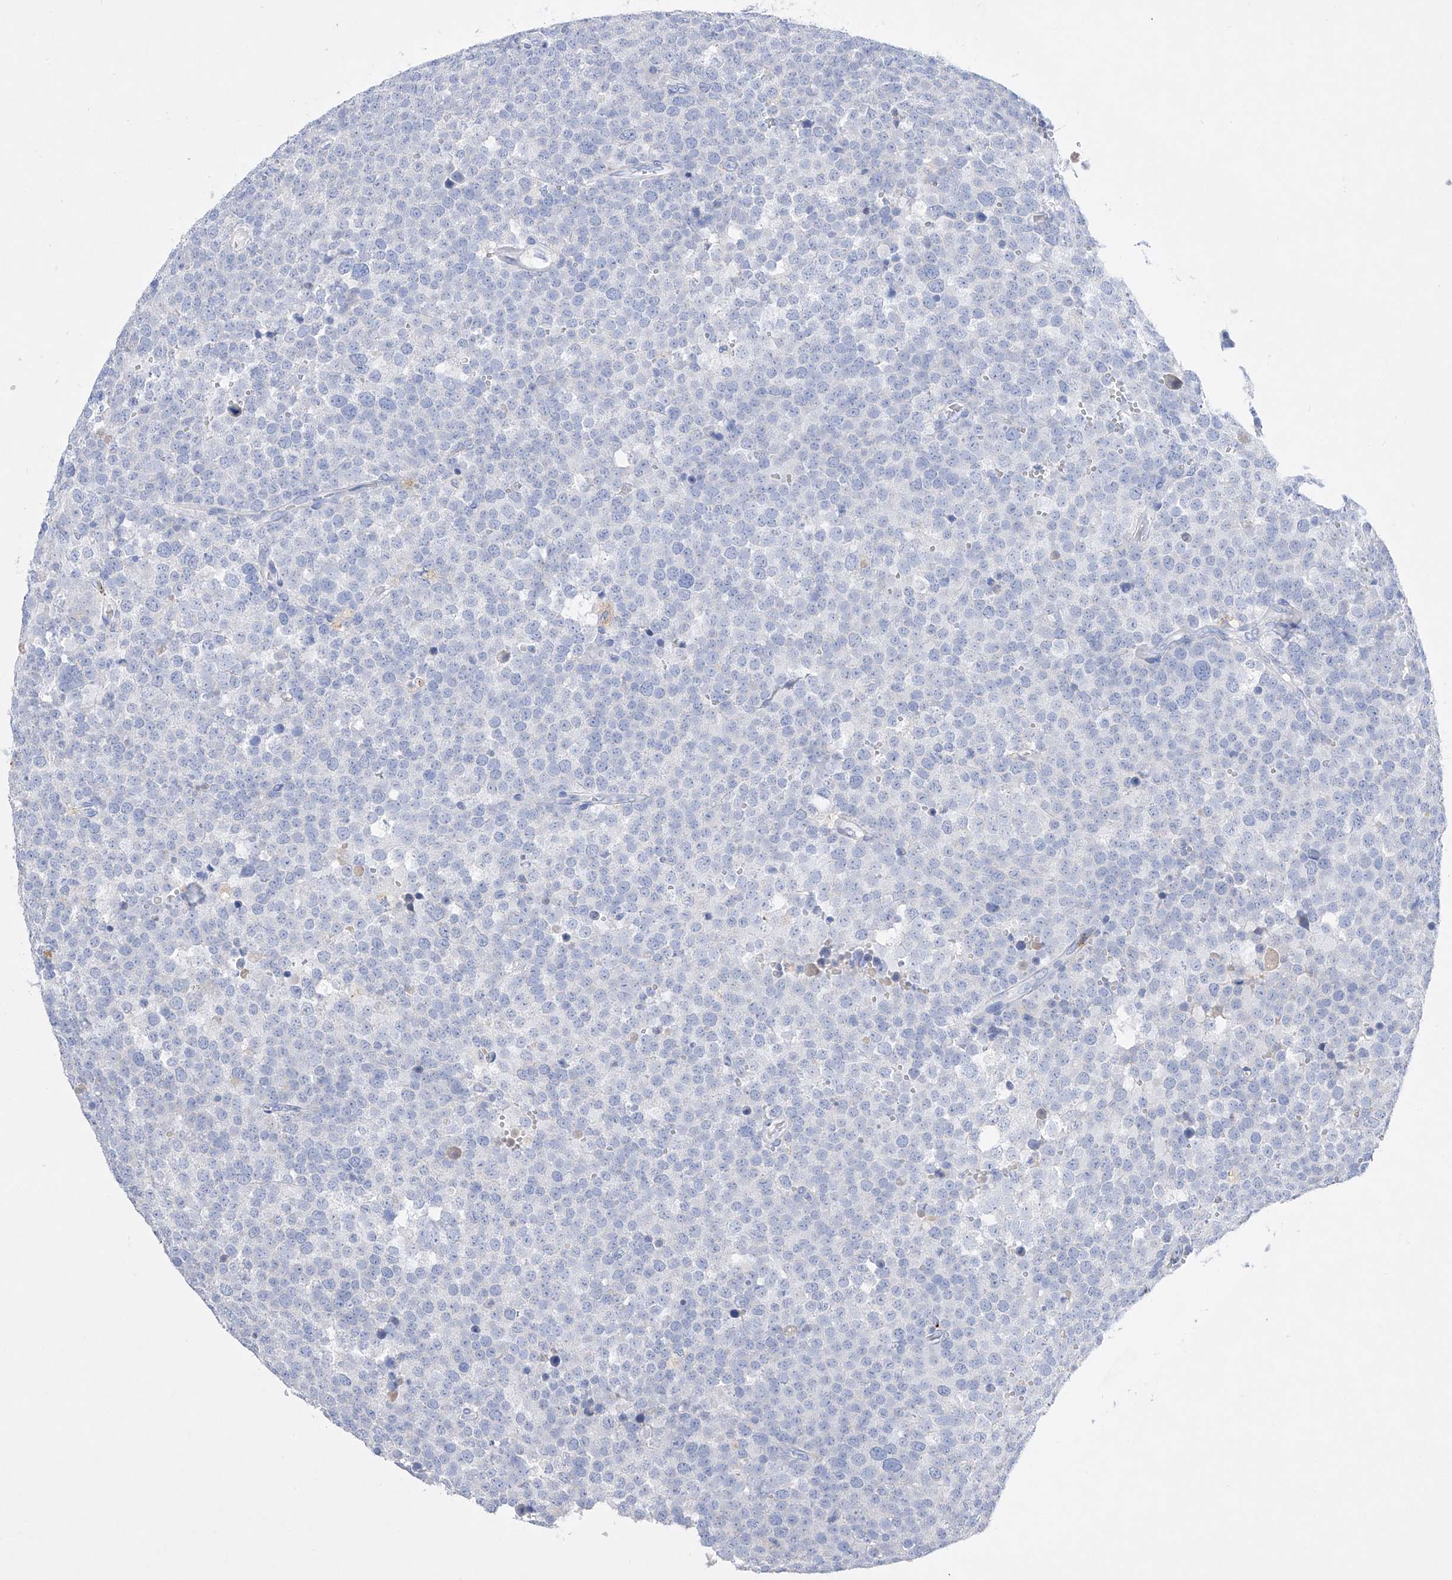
{"staining": {"intensity": "negative", "quantity": "none", "location": "none"}, "tissue": "testis cancer", "cell_type": "Tumor cells", "image_type": "cancer", "snomed": [{"axis": "morphology", "description": "Seminoma, NOS"}, {"axis": "topography", "description": "Testis"}], "caption": "IHC of seminoma (testis) displays no staining in tumor cells.", "gene": "TM7SF2", "patient": {"sex": "male", "age": 71}}